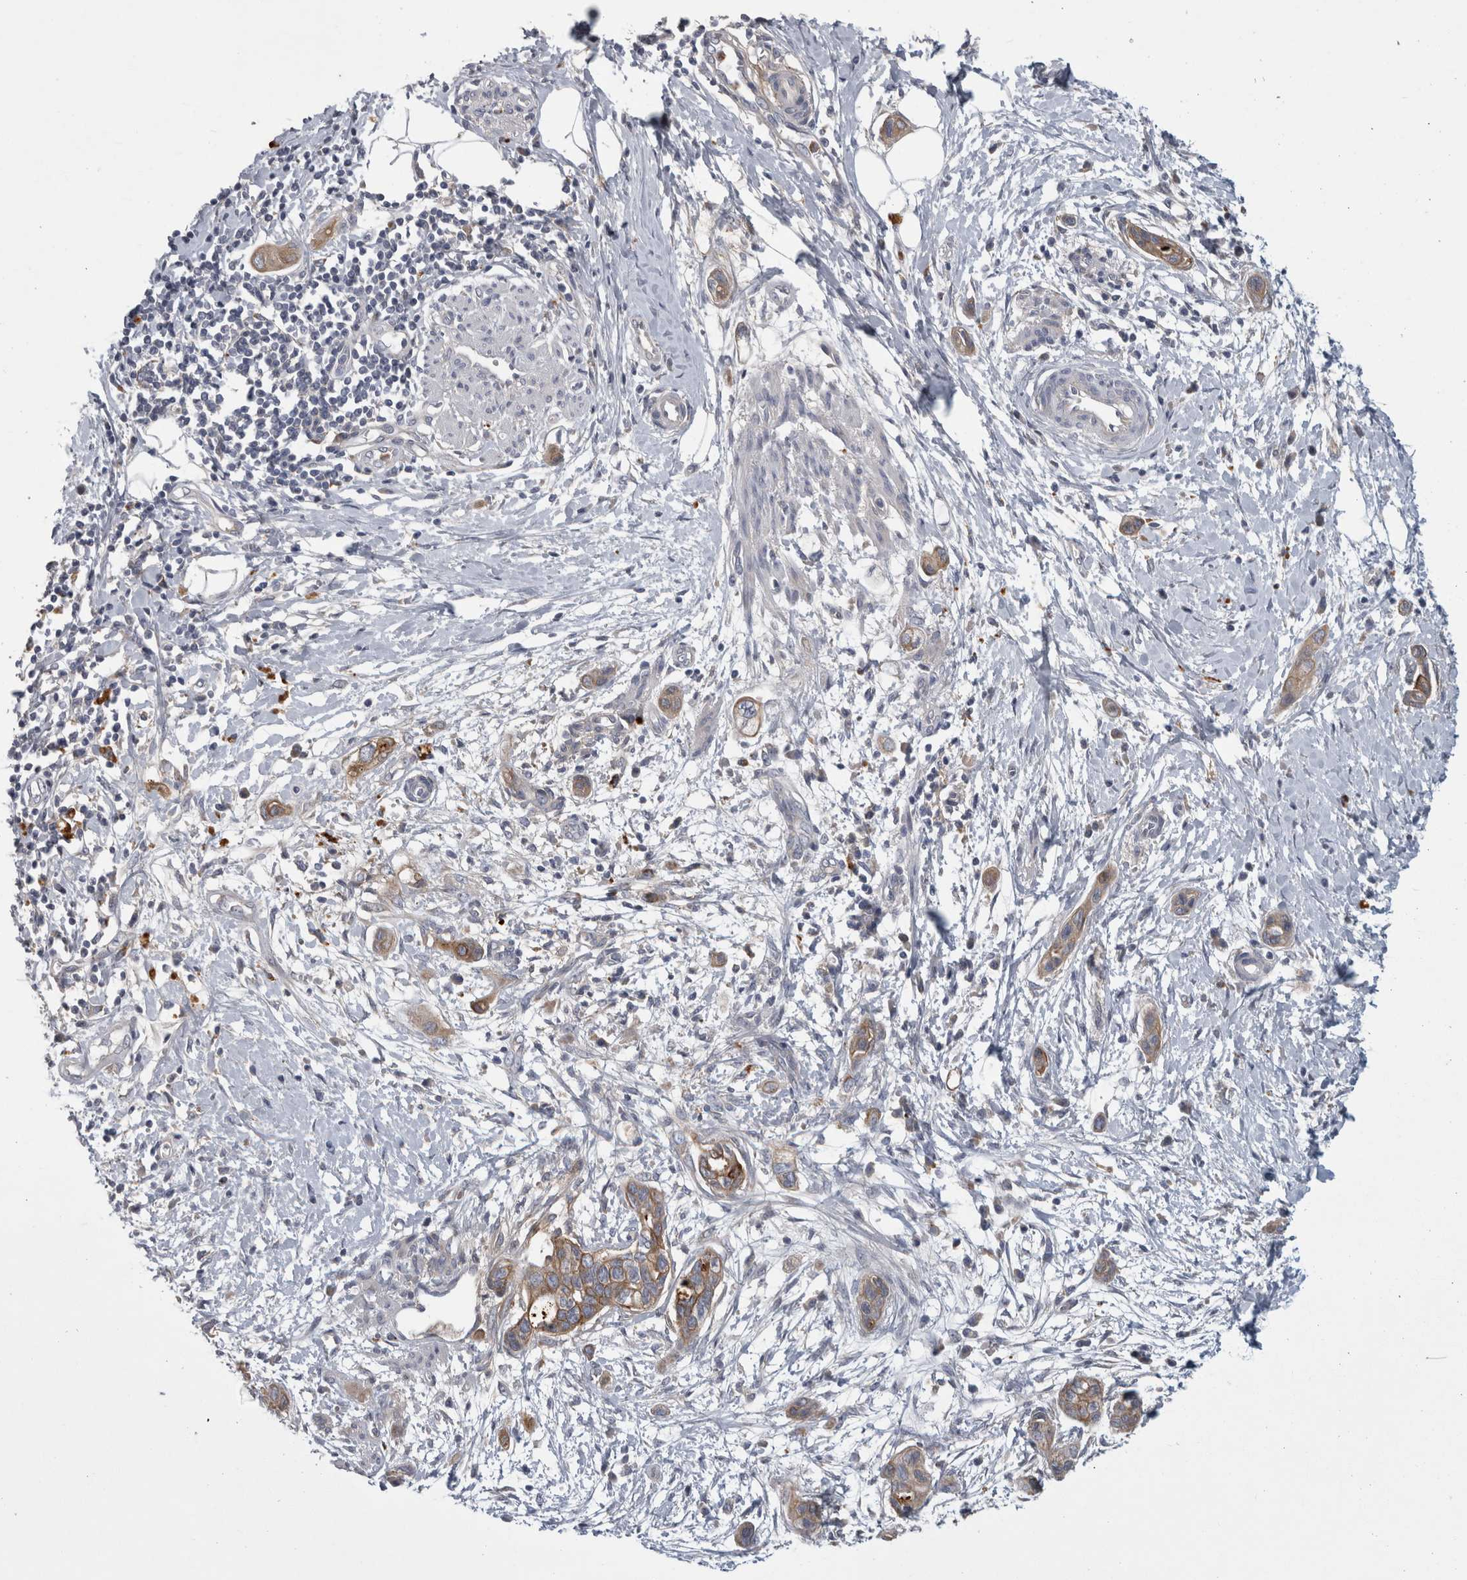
{"staining": {"intensity": "moderate", "quantity": ">75%", "location": "cytoplasmic/membranous"}, "tissue": "pancreatic cancer", "cell_type": "Tumor cells", "image_type": "cancer", "snomed": [{"axis": "morphology", "description": "Adenocarcinoma, NOS"}, {"axis": "topography", "description": "Pancreas"}], "caption": "Human pancreatic cancer stained with a brown dye reveals moderate cytoplasmic/membranous positive expression in about >75% of tumor cells.", "gene": "ATXN2", "patient": {"sex": "male", "age": 59}}